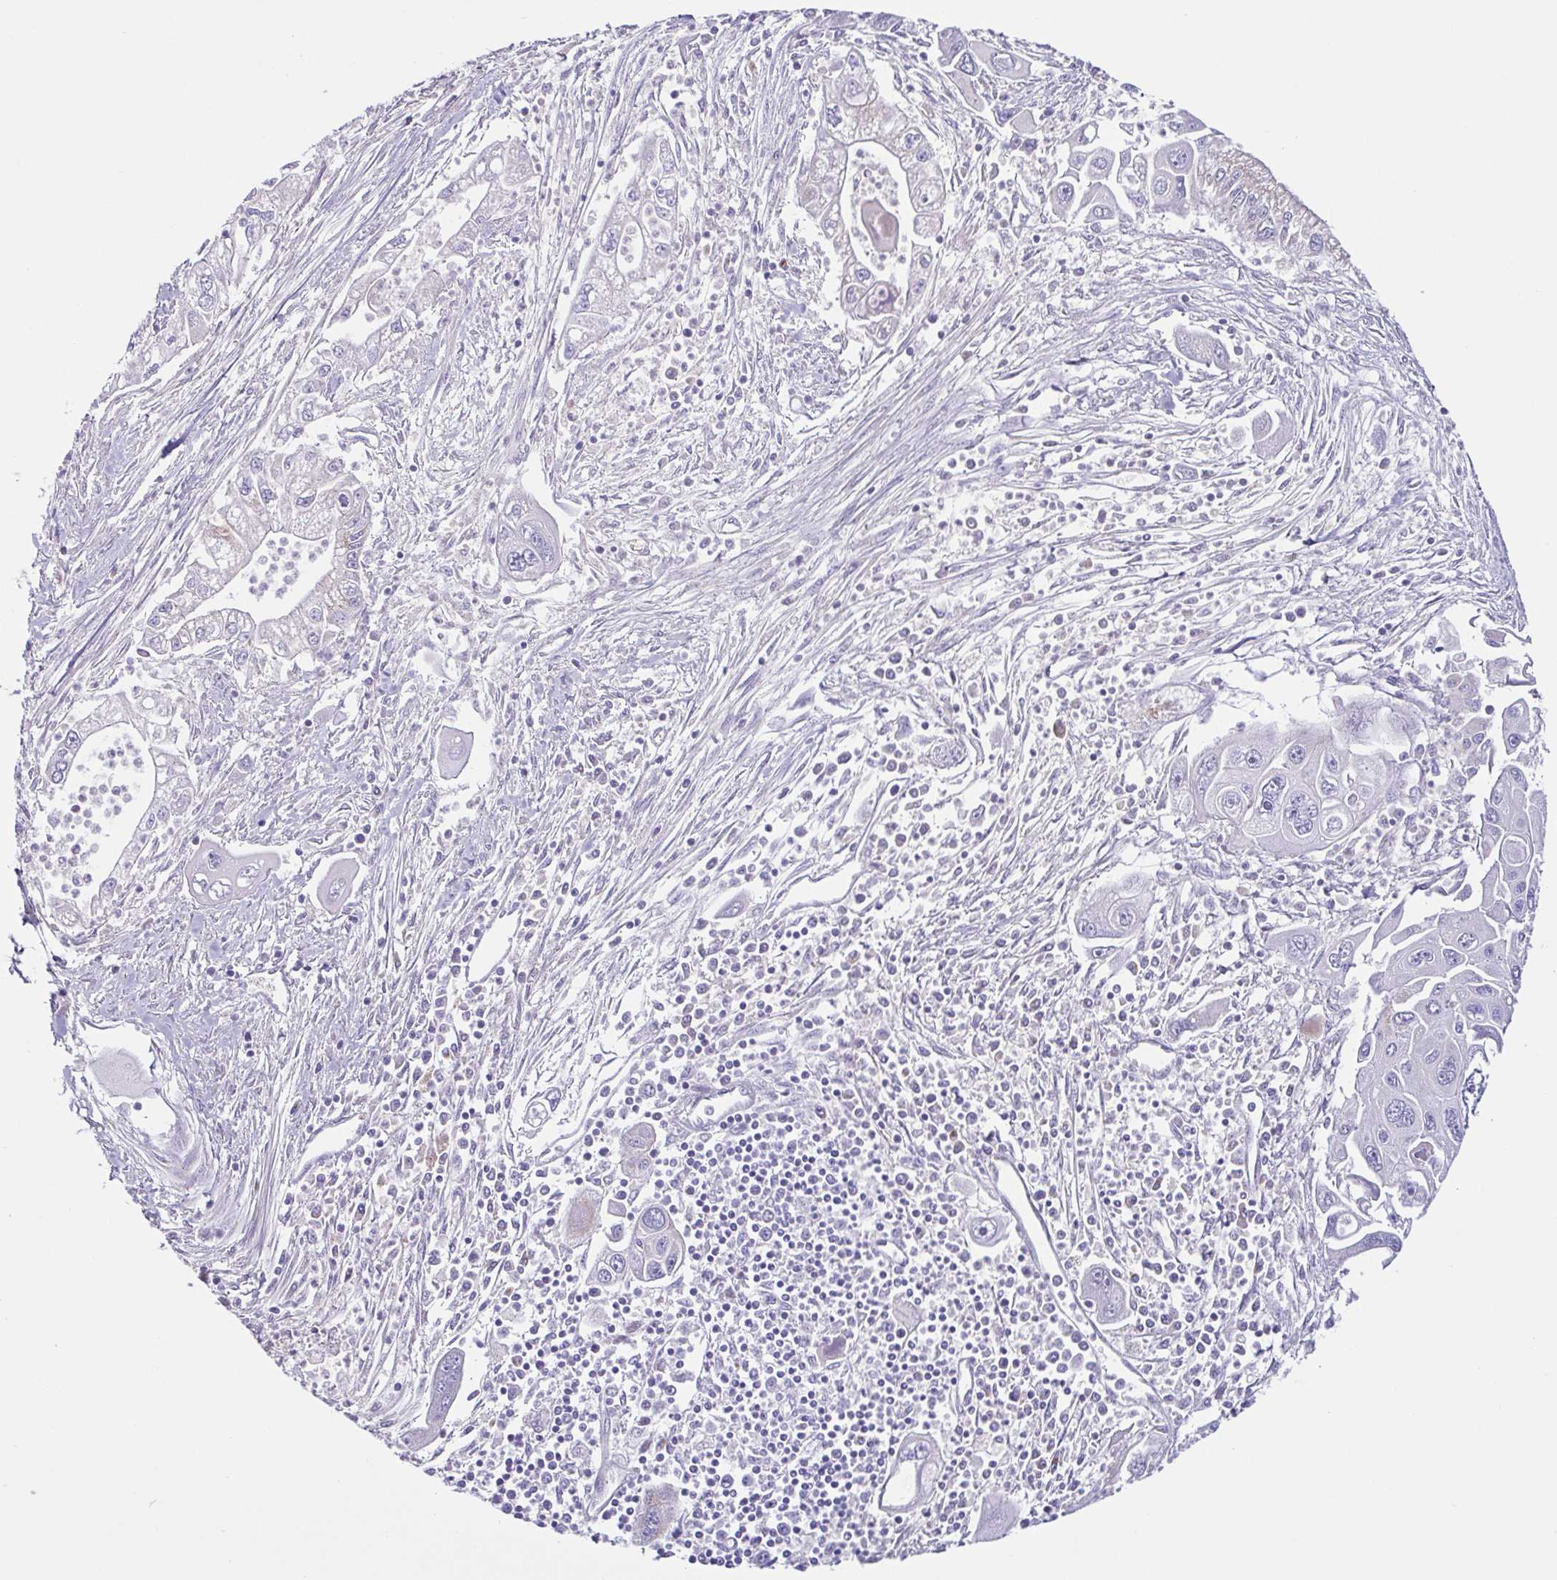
{"staining": {"intensity": "negative", "quantity": "none", "location": "none"}, "tissue": "pancreatic cancer", "cell_type": "Tumor cells", "image_type": "cancer", "snomed": [{"axis": "morphology", "description": "Adenocarcinoma, NOS"}, {"axis": "topography", "description": "Pancreas"}], "caption": "Human pancreatic cancer (adenocarcinoma) stained for a protein using IHC displays no staining in tumor cells.", "gene": "COL17A1", "patient": {"sex": "male", "age": 70}}